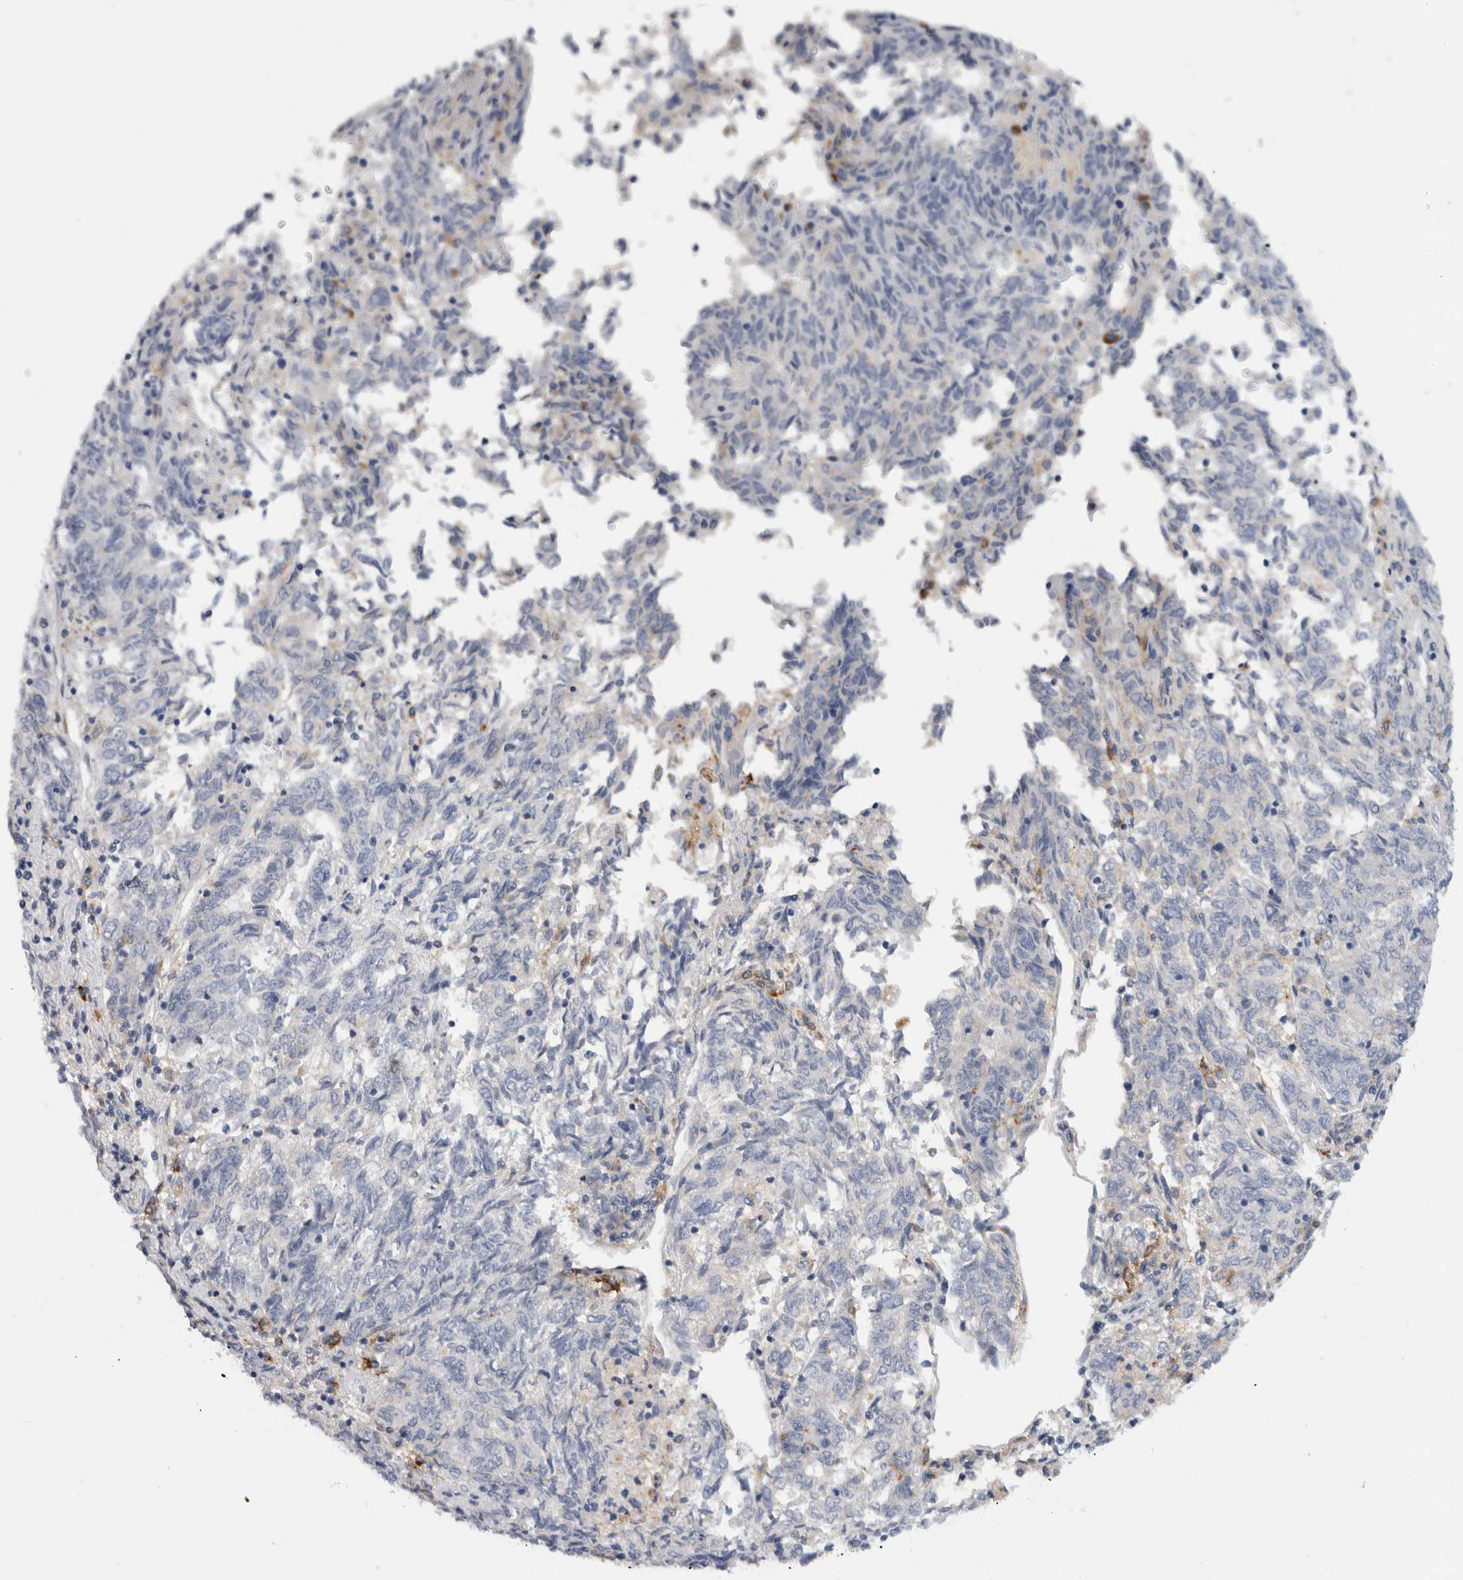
{"staining": {"intensity": "negative", "quantity": "none", "location": "none"}, "tissue": "endometrial cancer", "cell_type": "Tumor cells", "image_type": "cancer", "snomed": [{"axis": "morphology", "description": "Adenocarcinoma, NOS"}, {"axis": "topography", "description": "Endometrium"}], "caption": "Immunohistochemistry of human endometrial cancer demonstrates no staining in tumor cells.", "gene": "CD63", "patient": {"sex": "female", "age": 80}}